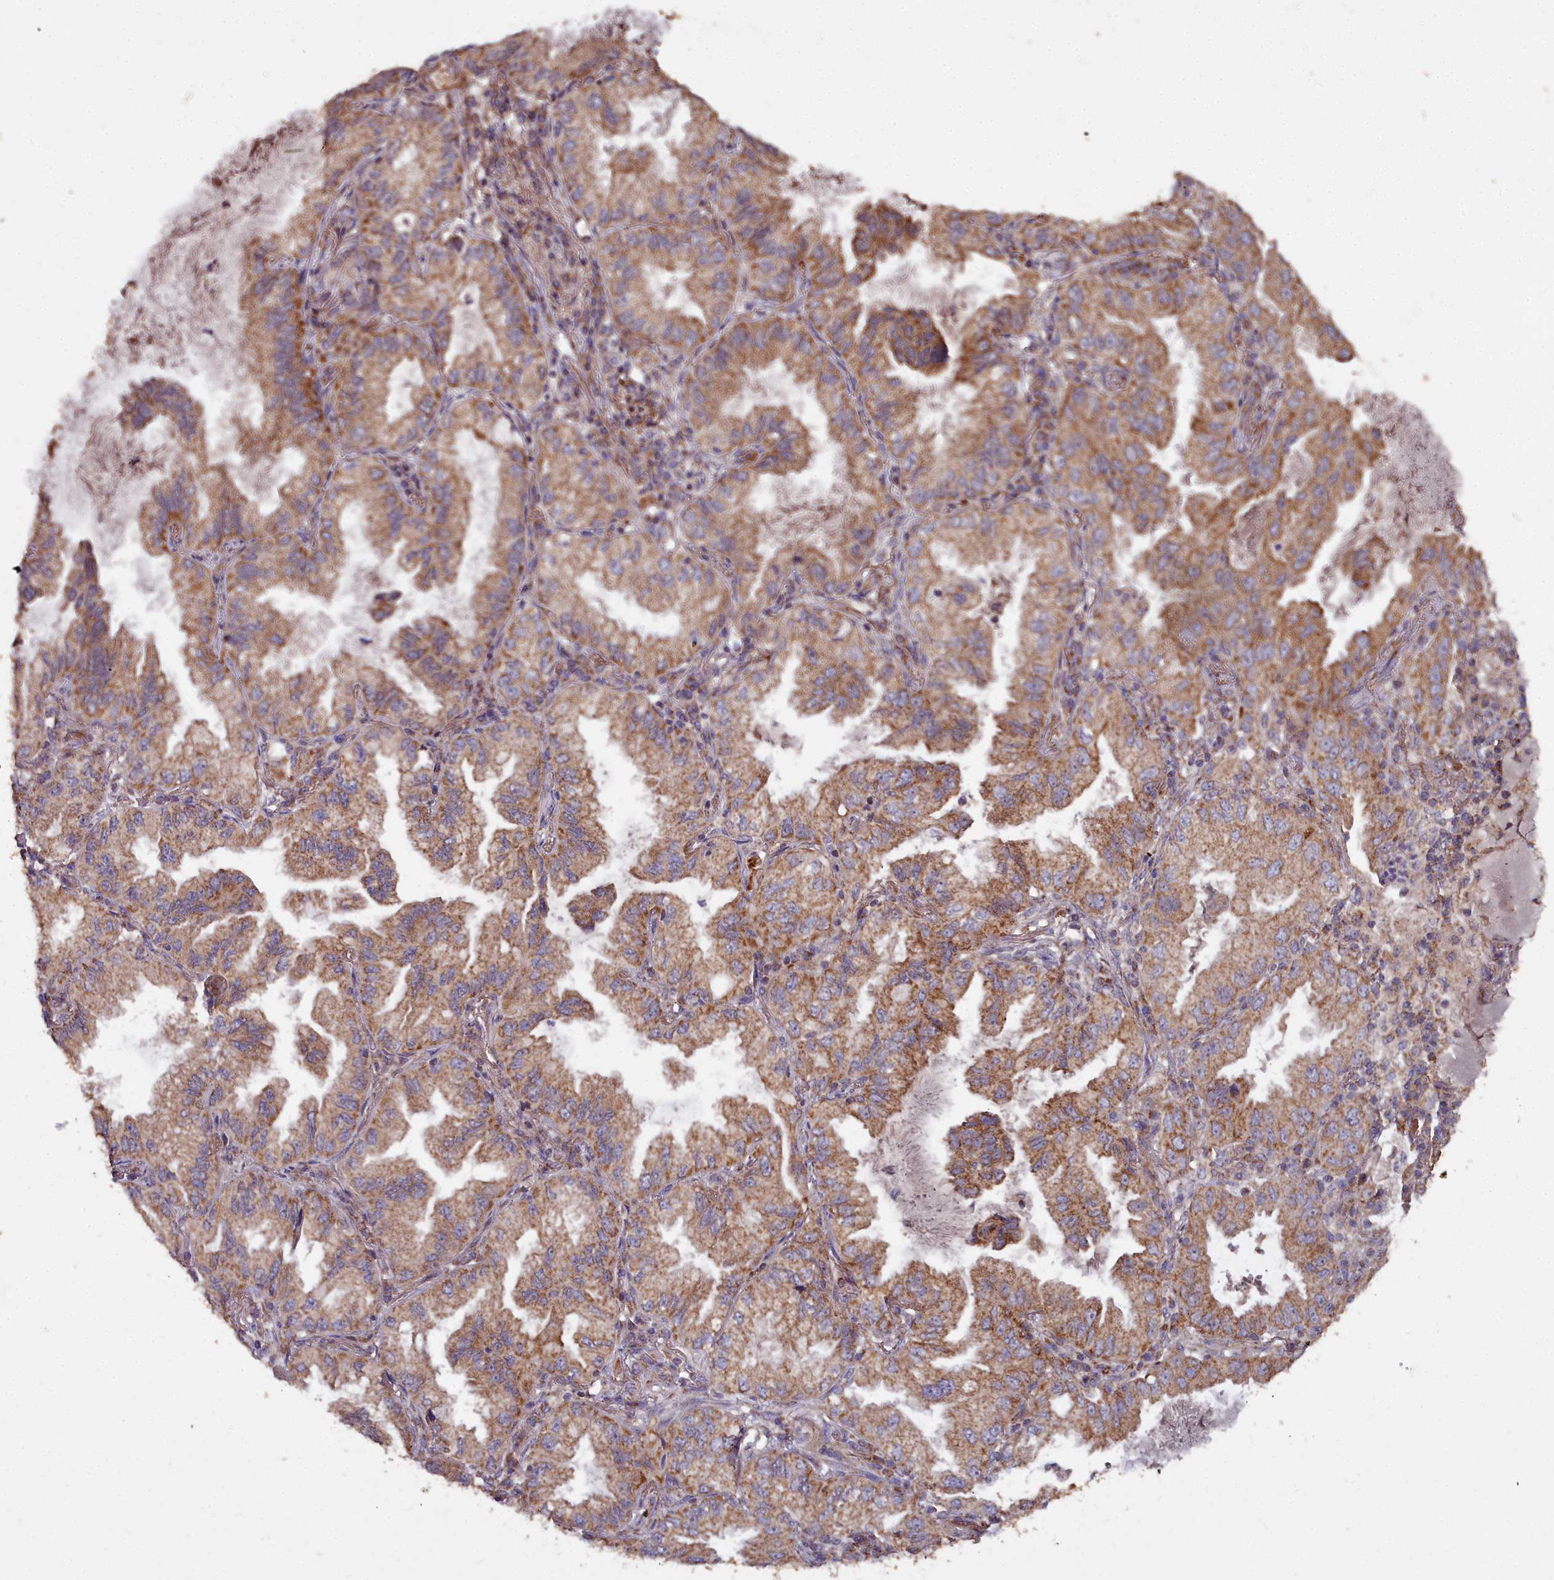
{"staining": {"intensity": "moderate", "quantity": ">75%", "location": "cytoplasmic/membranous"}, "tissue": "lung cancer", "cell_type": "Tumor cells", "image_type": "cancer", "snomed": [{"axis": "morphology", "description": "Adenocarcinoma, NOS"}, {"axis": "topography", "description": "Lung"}], "caption": "Human lung cancer stained for a protein (brown) reveals moderate cytoplasmic/membranous positive positivity in approximately >75% of tumor cells.", "gene": "COX11", "patient": {"sex": "female", "age": 69}}